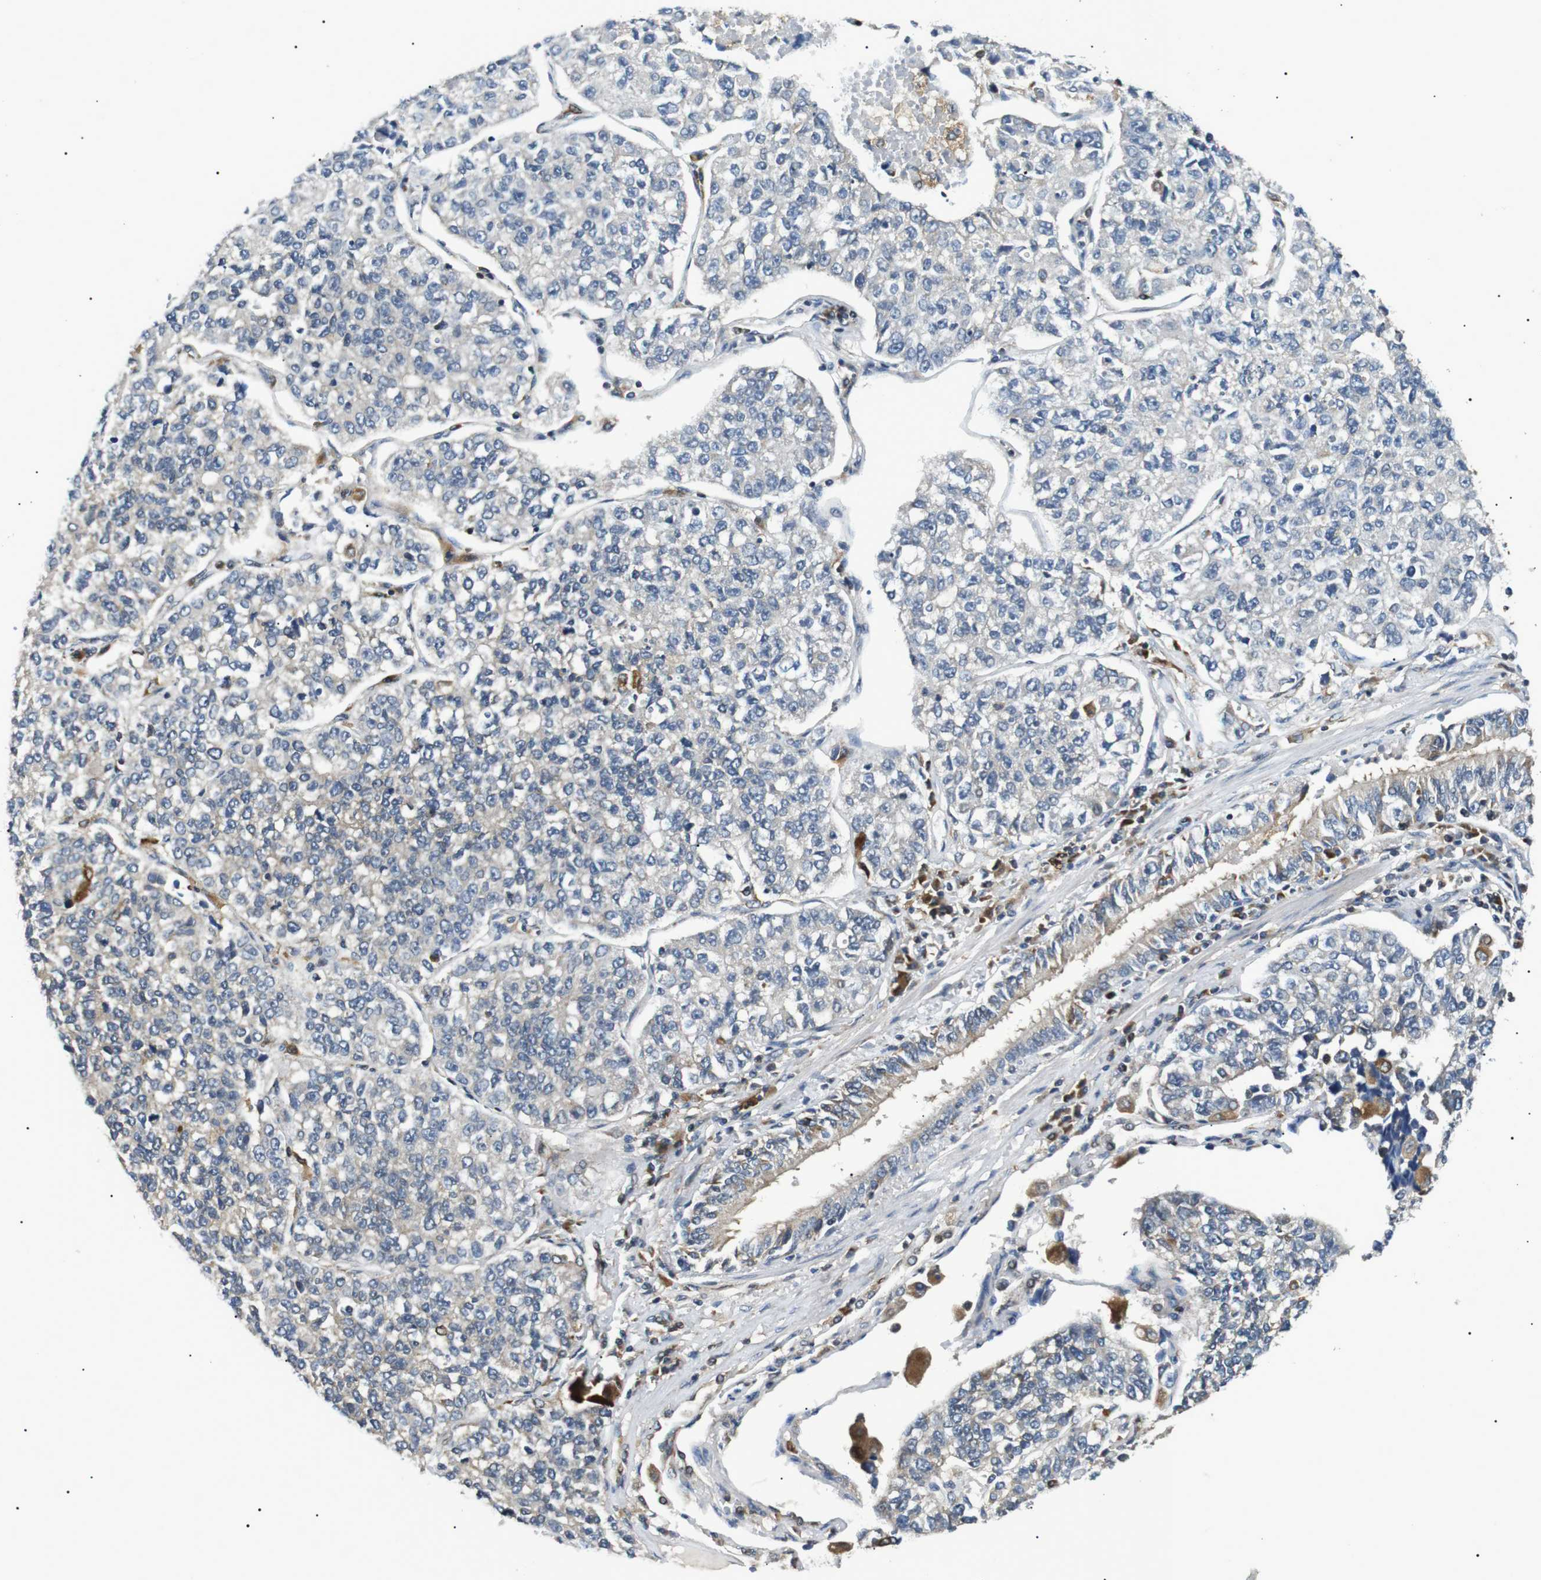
{"staining": {"intensity": "negative", "quantity": "none", "location": "none"}, "tissue": "lung cancer", "cell_type": "Tumor cells", "image_type": "cancer", "snomed": [{"axis": "morphology", "description": "Adenocarcinoma, NOS"}, {"axis": "topography", "description": "Lung"}], "caption": "DAB immunohistochemical staining of human adenocarcinoma (lung) shows no significant staining in tumor cells.", "gene": "RAB9A", "patient": {"sex": "male", "age": 49}}